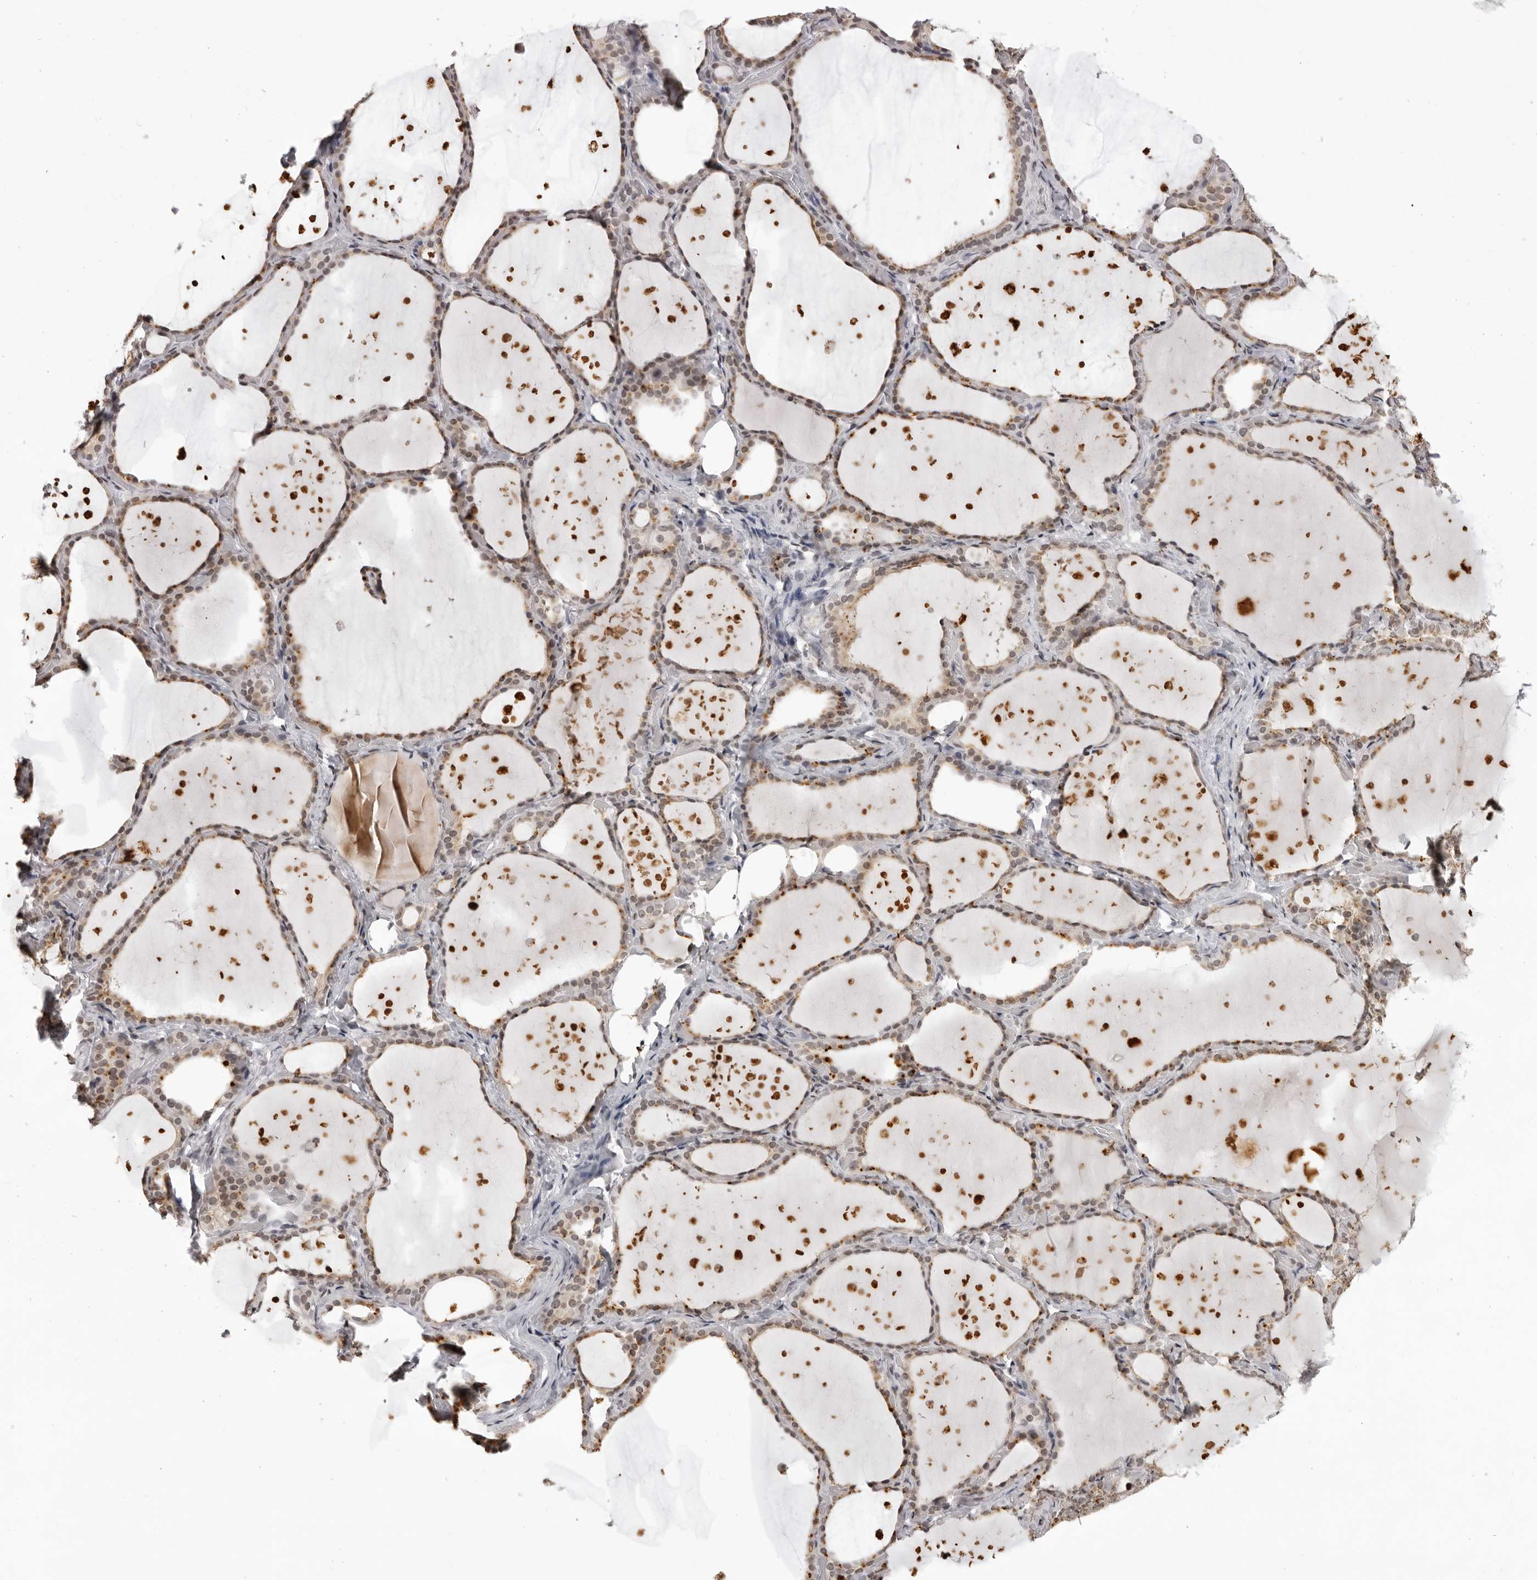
{"staining": {"intensity": "weak", "quantity": "25%-75%", "location": "cytoplasmic/membranous"}, "tissue": "thyroid gland", "cell_type": "Glandular cells", "image_type": "normal", "snomed": [{"axis": "morphology", "description": "Normal tissue, NOS"}, {"axis": "topography", "description": "Thyroid gland"}], "caption": "Weak cytoplasmic/membranous positivity for a protein is present in about 25%-75% of glandular cells of normal thyroid gland using IHC.", "gene": "NTM", "patient": {"sex": "female", "age": 44}}